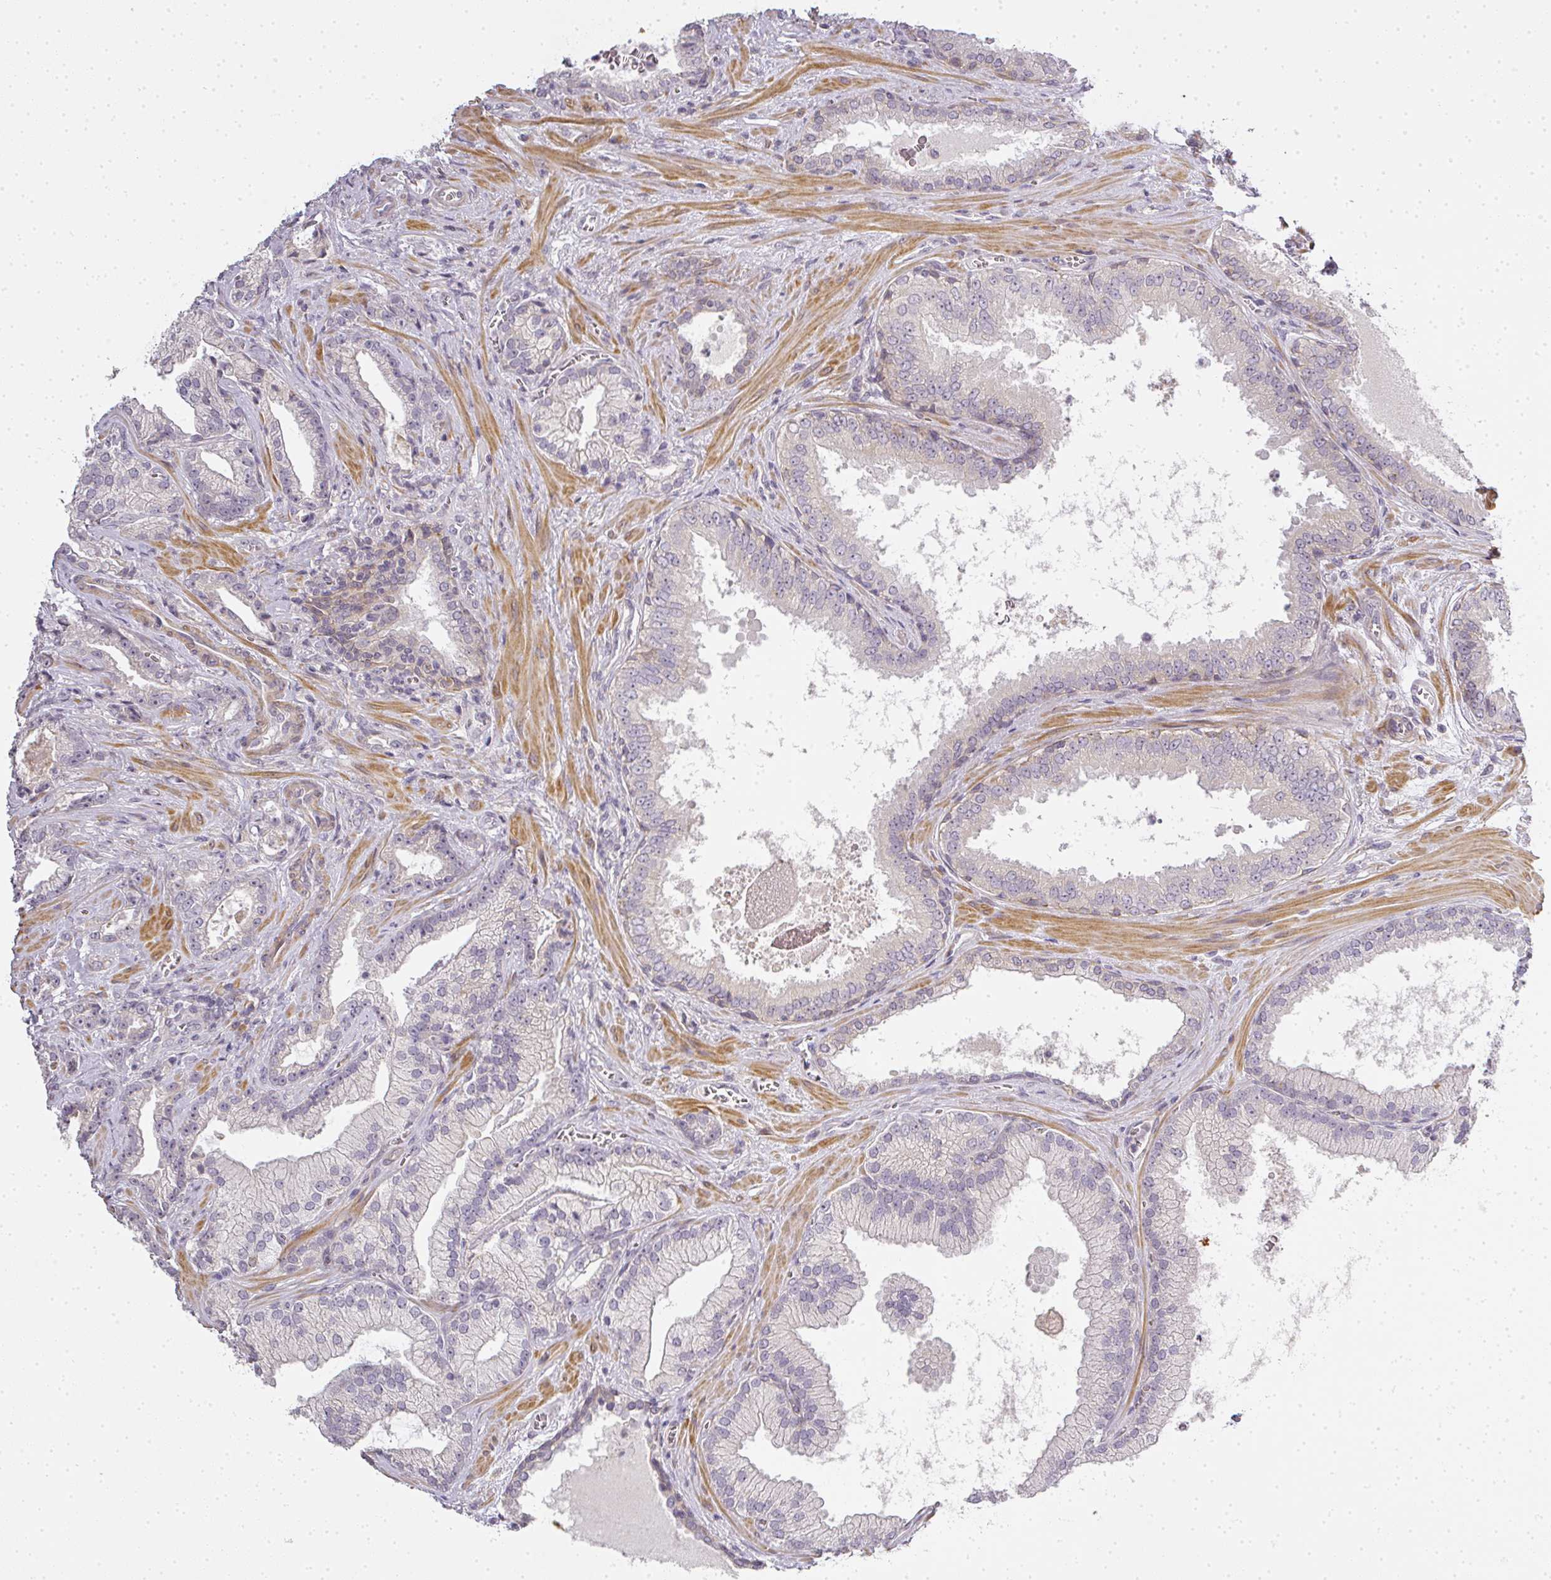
{"staining": {"intensity": "negative", "quantity": "none", "location": "none"}, "tissue": "prostate cancer", "cell_type": "Tumor cells", "image_type": "cancer", "snomed": [{"axis": "morphology", "description": "Adenocarcinoma, High grade"}, {"axis": "topography", "description": "Prostate"}], "caption": "High magnification brightfield microscopy of prostate high-grade adenocarcinoma stained with DAB (3,3'-diaminobenzidine) (brown) and counterstained with hematoxylin (blue): tumor cells show no significant expression. (IHC, brightfield microscopy, high magnification).", "gene": "MED19", "patient": {"sex": "male", "age": 68}}